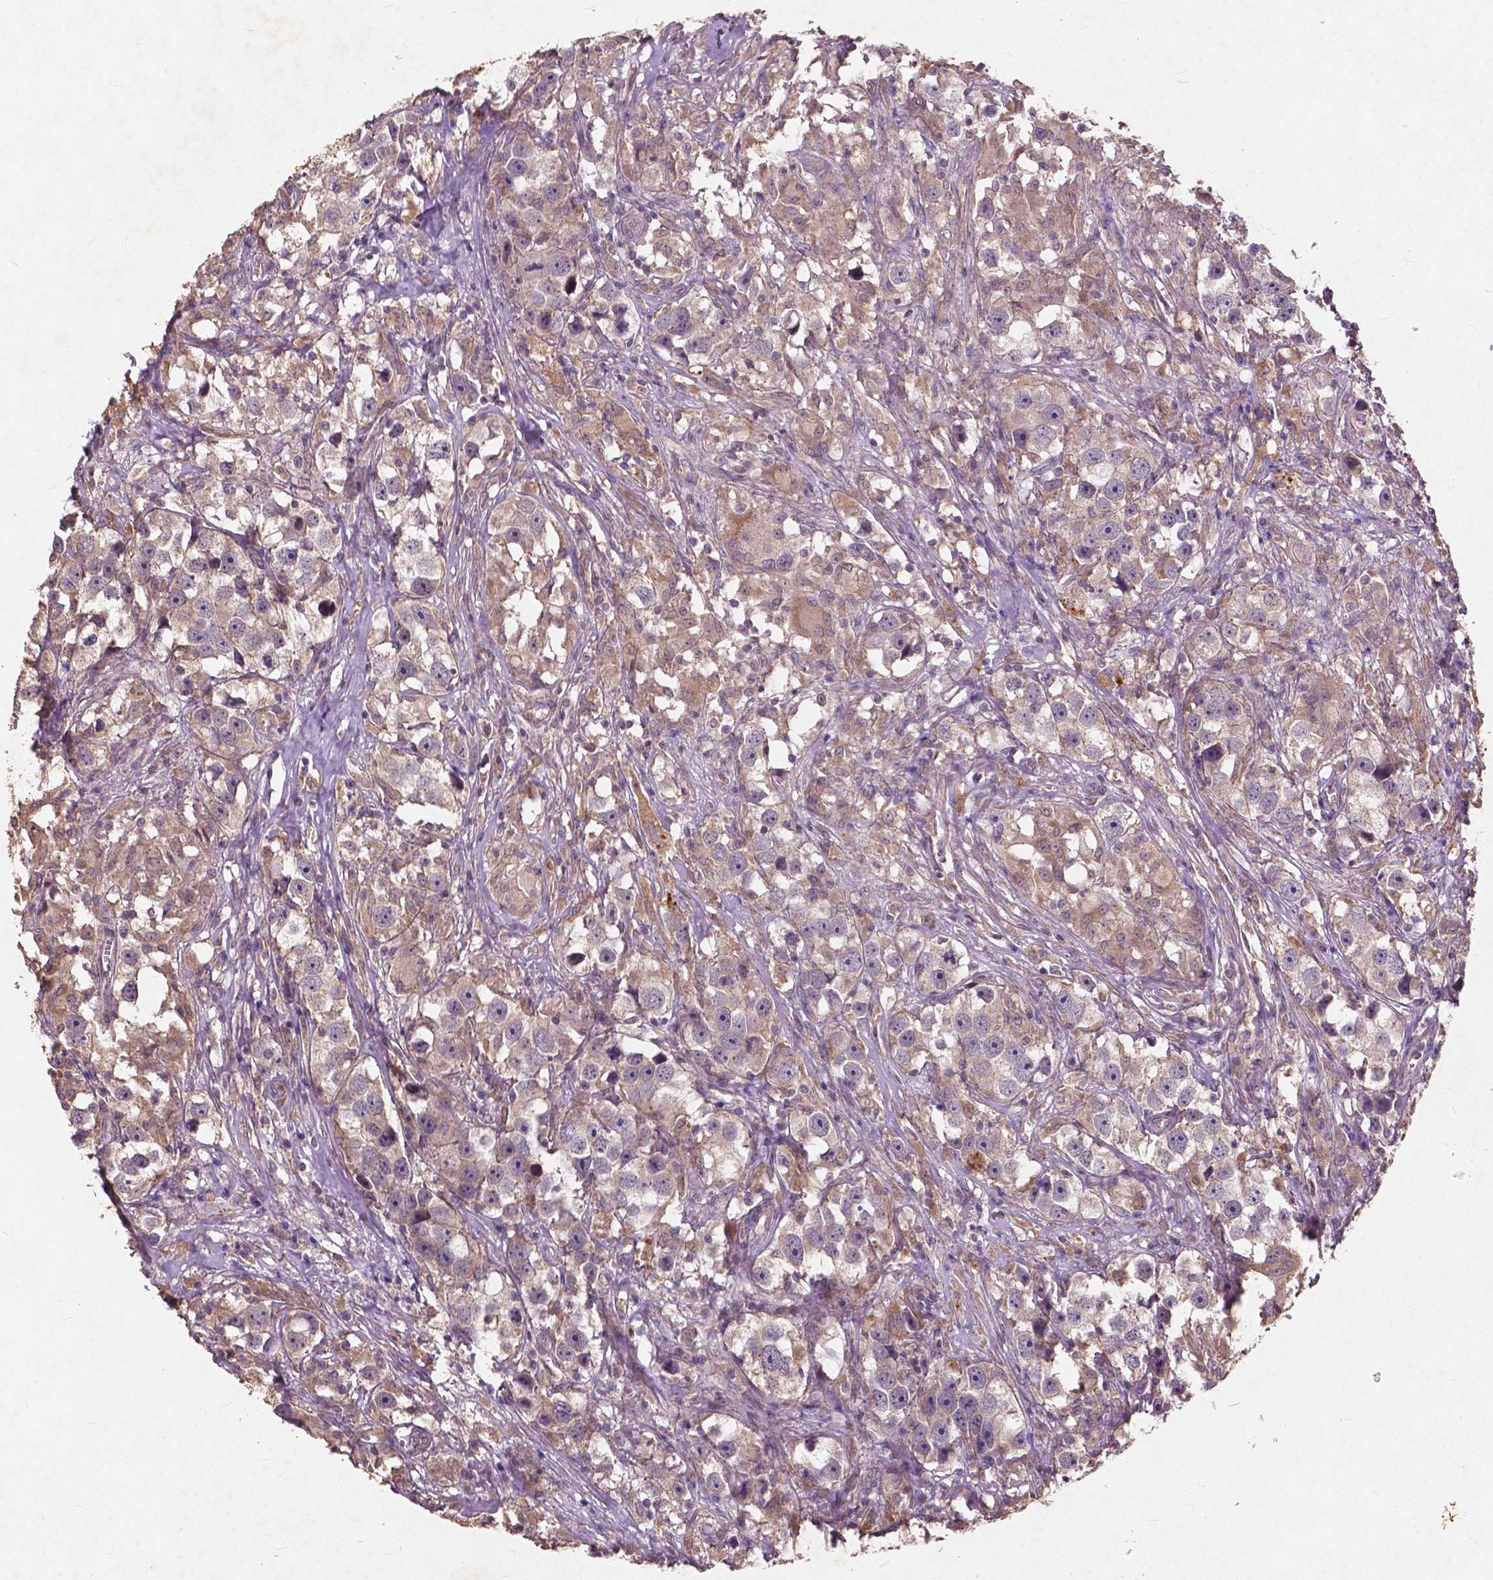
{"staining": {"intensity": "moderate", "quantity": ">75%", "location": "cytoplasmic/membranous"}, "tissue": "testis cancer", "cell_type": "Tumor cells", "image_type": "cancer", "snomed": [{"axis": "morphology", "description": "Seminoma, NOS"}, {"axis": "topography", "description": "Testis"}], "caption": "DAB immunohistochemical staining of seminoma (testis) reveals moderate cytoplasmic/membranous protein staining in approximately >75% of tumor cells. The staining is performed using DAB brown chromogen to label protein expression. The nuclei are counter-stained blue using hematoxylin.", "gene": "ST6GALNAC5", "patient": {"sex": "male", "age": 49}}